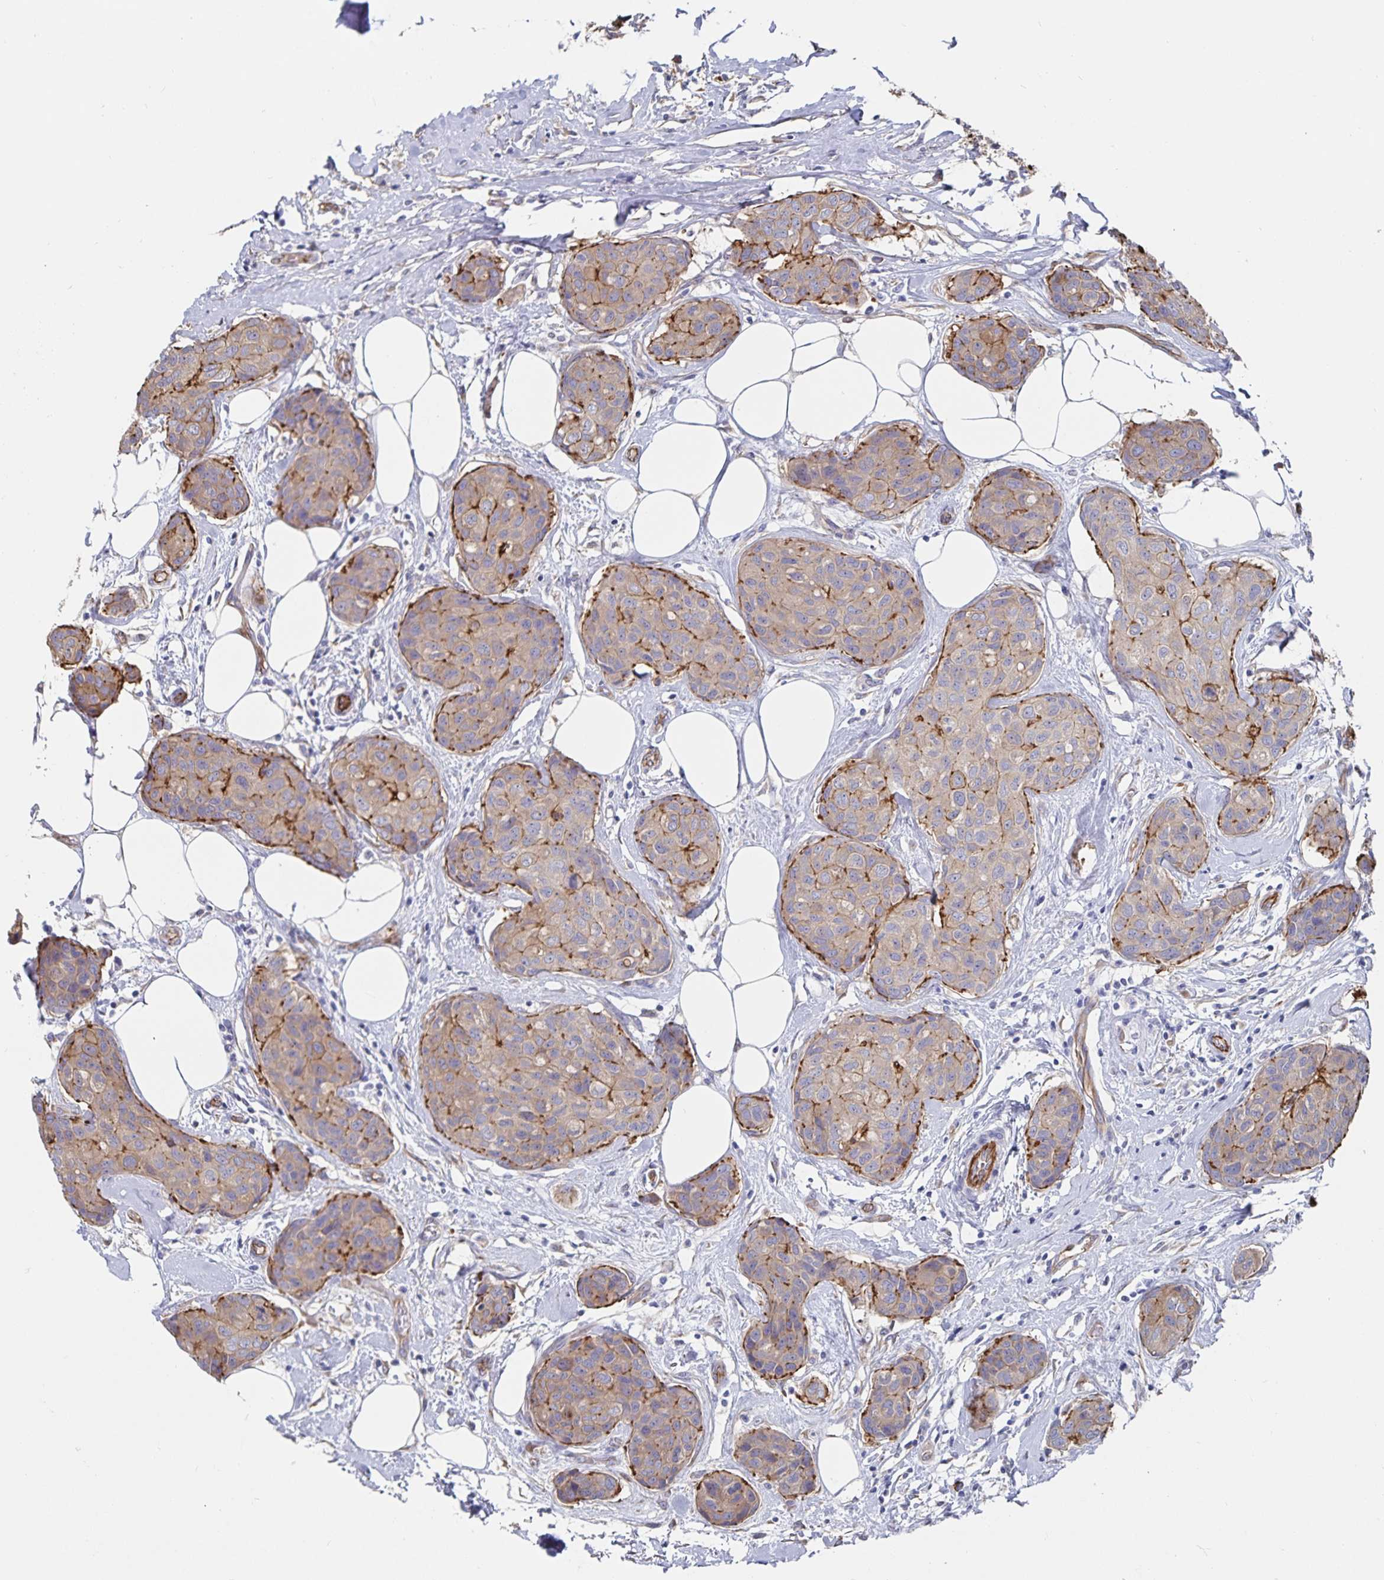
{"staining": {"intensity": "moderate", "quantity": "<25%", "location": "cytoplasmic/membranous"}, "tissue": "breast cancer", "cell_type": "Tumor cells", "image_type": "cancer", "snomed": [{"axis": "morphology", "description": "Duct carcinoma"}, {"axis": "topography", "description": "Breast"}], "caption": "An immunohistochemistry photomicrograph of neoplastic tissue is shown. Protein staining in brown shows moderate cytoplasmic/membranous positivity in infiltrating ductal carcinoma (breast) within tumor cells. (DAB (3,3'-diaminobenzidine) IHC, brown staining for protein, blue staining for nuclei).", "gene": "SSTR1", "patient": {"sex": "female", "age": 80}}